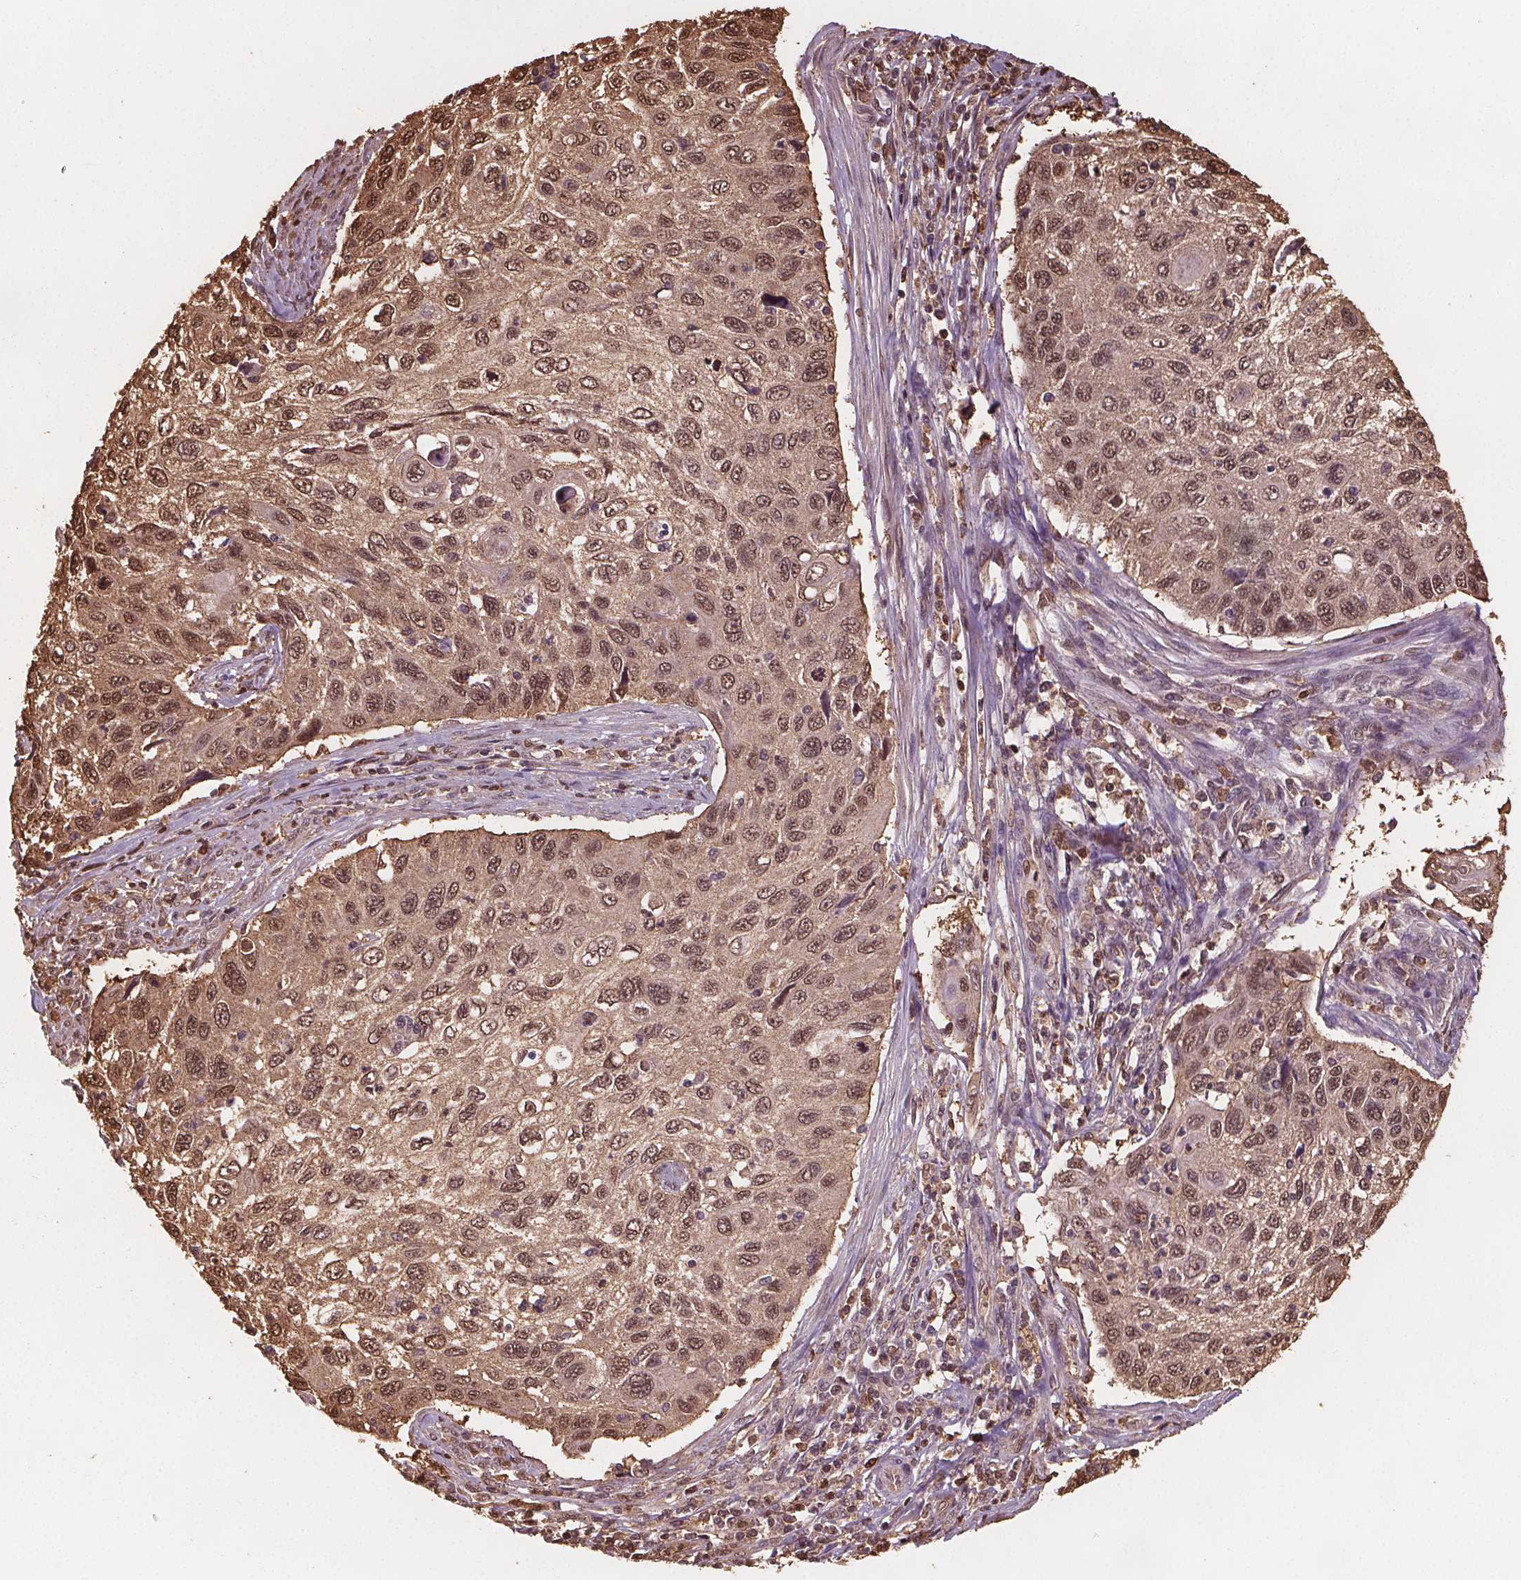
{"staining": {"intensity": "moderate", "quantity": ">75%", "location": "cytoplasmic/membranous,nuclear"}, "tissue": "cervical cancer", "cell_type": "Tumor cells", "image_type": "cancer", "snomed": [{"axis": "morphology", "description": "Squamous cell carcinoma, NOS"}, {"axis": "topography", "description": "Cervix"}], "caption": "IHC image of cervical cancer (squamous cell carcinoma) stained for a protein (brown), which demonstrates medium levels of moderate cytoplasmic/membranous and nuclear positivity in about >75% of tumor cells.", "gene": "ENO1", "patient": {"sex": "female", "age": 70}}